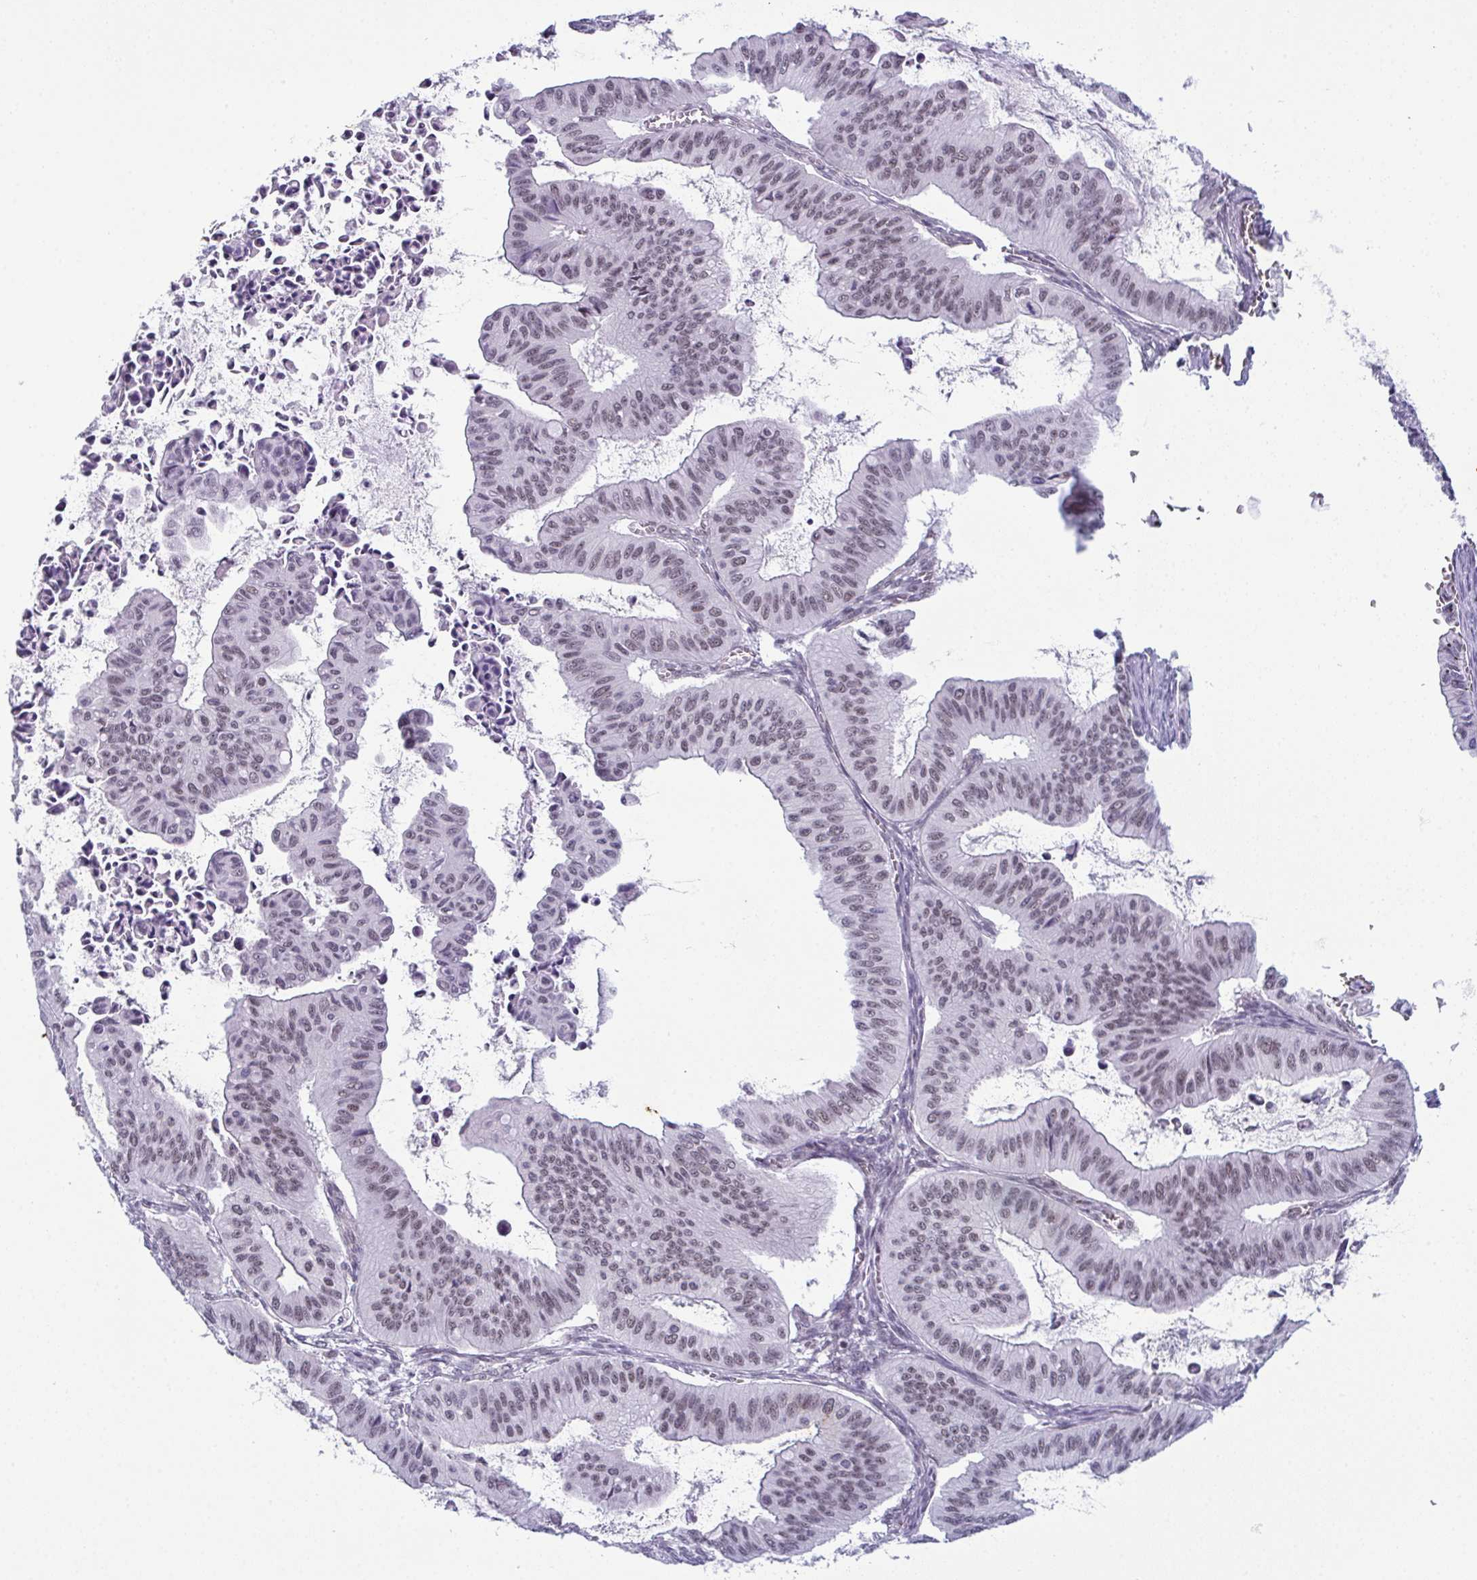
{"staining": {"intensity": "negative", "quantity": "none", "location": "none"}, "tissue": "ovarian cancer", "cell_type": "Tumor cells", "image_type": "cancer", "snomed": [{"axis": "morphology", "description": "Cystadenocarcinoma, mucinous, NOS"}, {"axis": "topography", "description": "Ovary"}], "caption": "Immunohistochemistry (IHC) photomicrograph of neoplastic tissue: mucinous cystadenocarcinoma (ovarian) stained with DAB displays no significant protein expression in tumor cells.", "gene": "RBM7", "patient": {"sex": "female", "age": 72}}